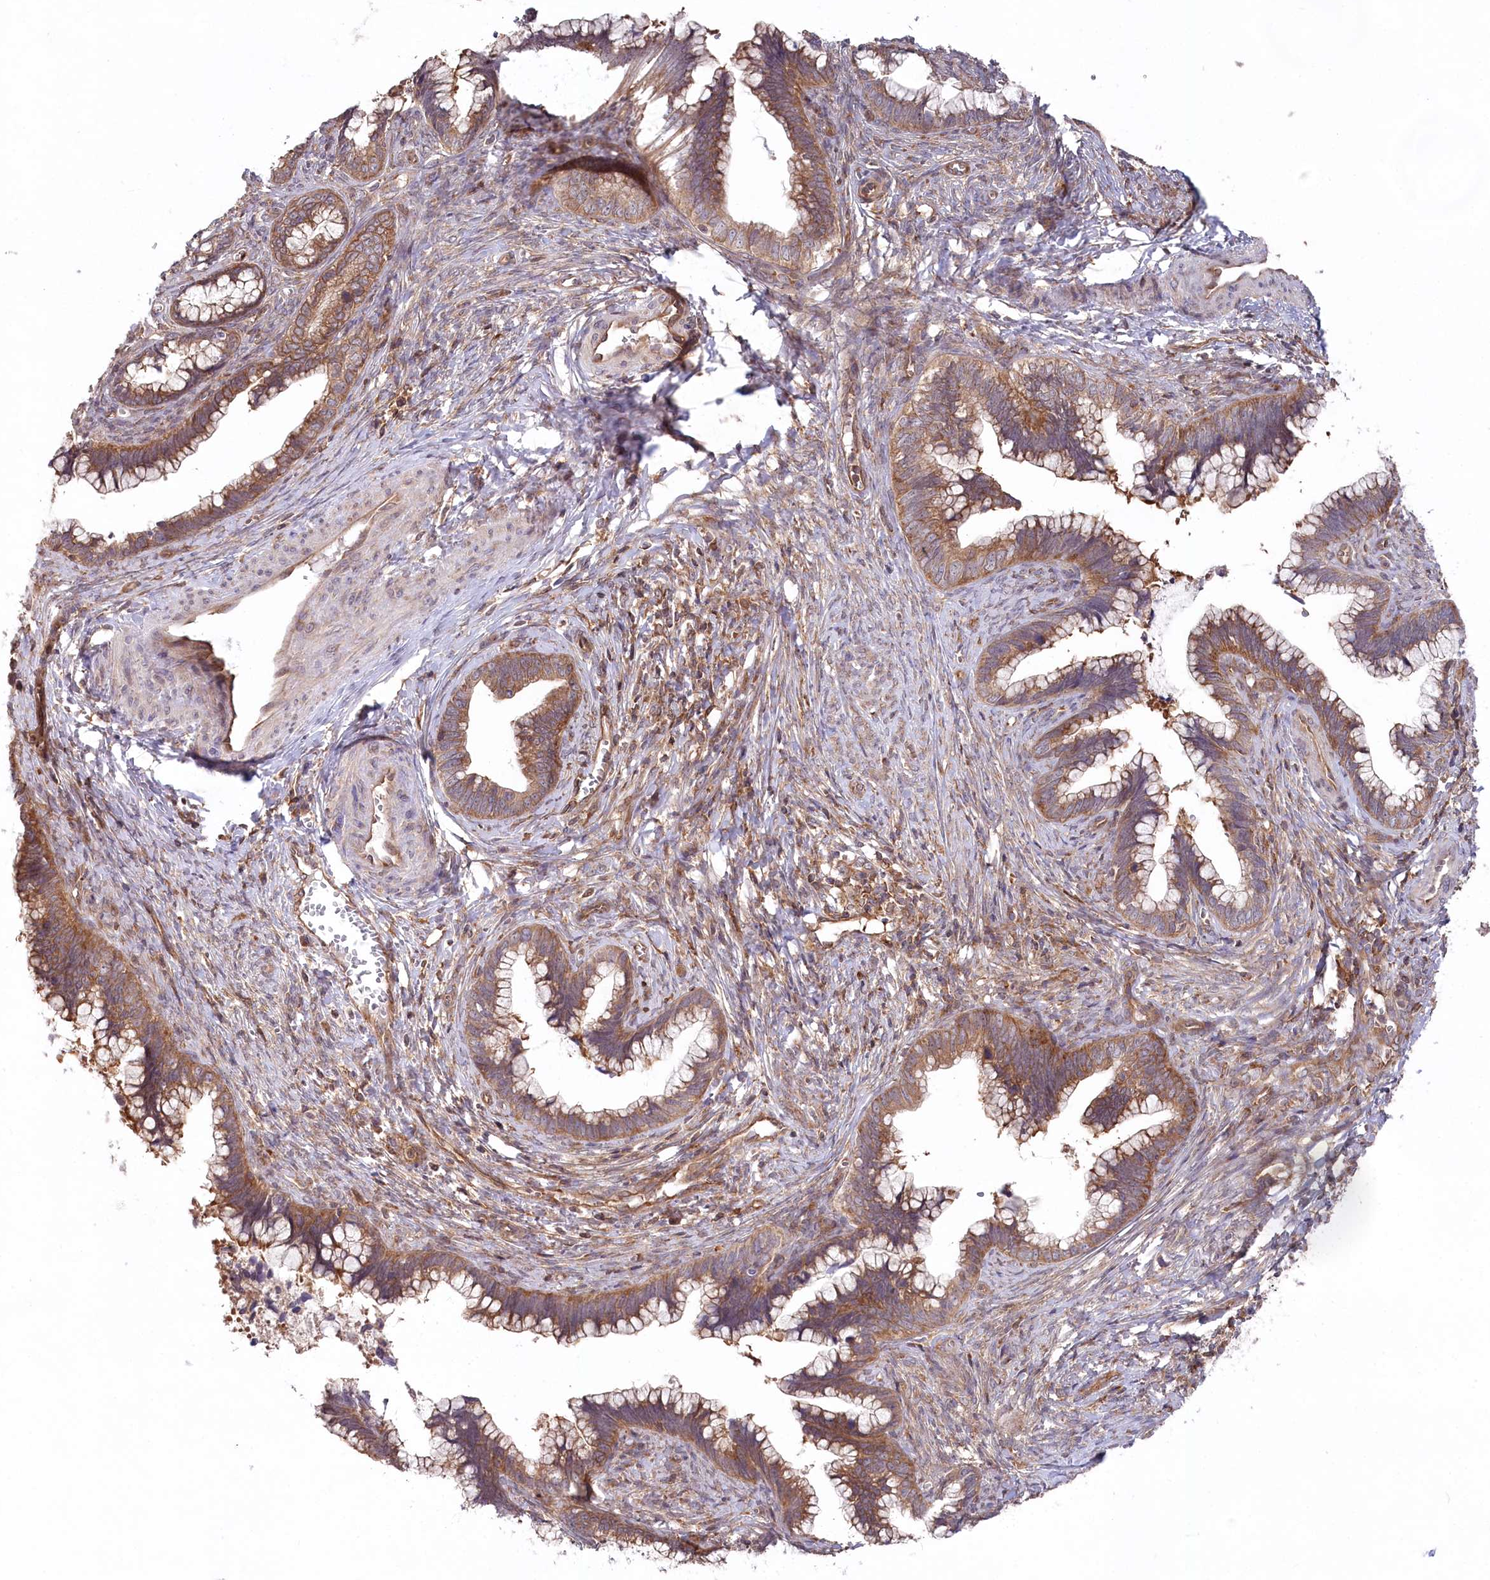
{"staining": {"intensity": "moderate", "quantity": ">75%", "location": "cytoplasmic/membranous"}, "tissue": "cervical cancer", "cell_type": "Tumor cells", "image_type": "cancer", "snomed": [{"axis": "morphology", "description": "Adenocarcinoma, NOS"}, {"axis": "topography", "description": "Cervix"}], "caption": "Brown immunohistochemical staining in human cervical cancer exhibits moderate cytoplasmic/membranous positivity in about >75% of tumor cells.", "gene": "PPP1R21", "patient": {"sex": "female", "age": 44}}